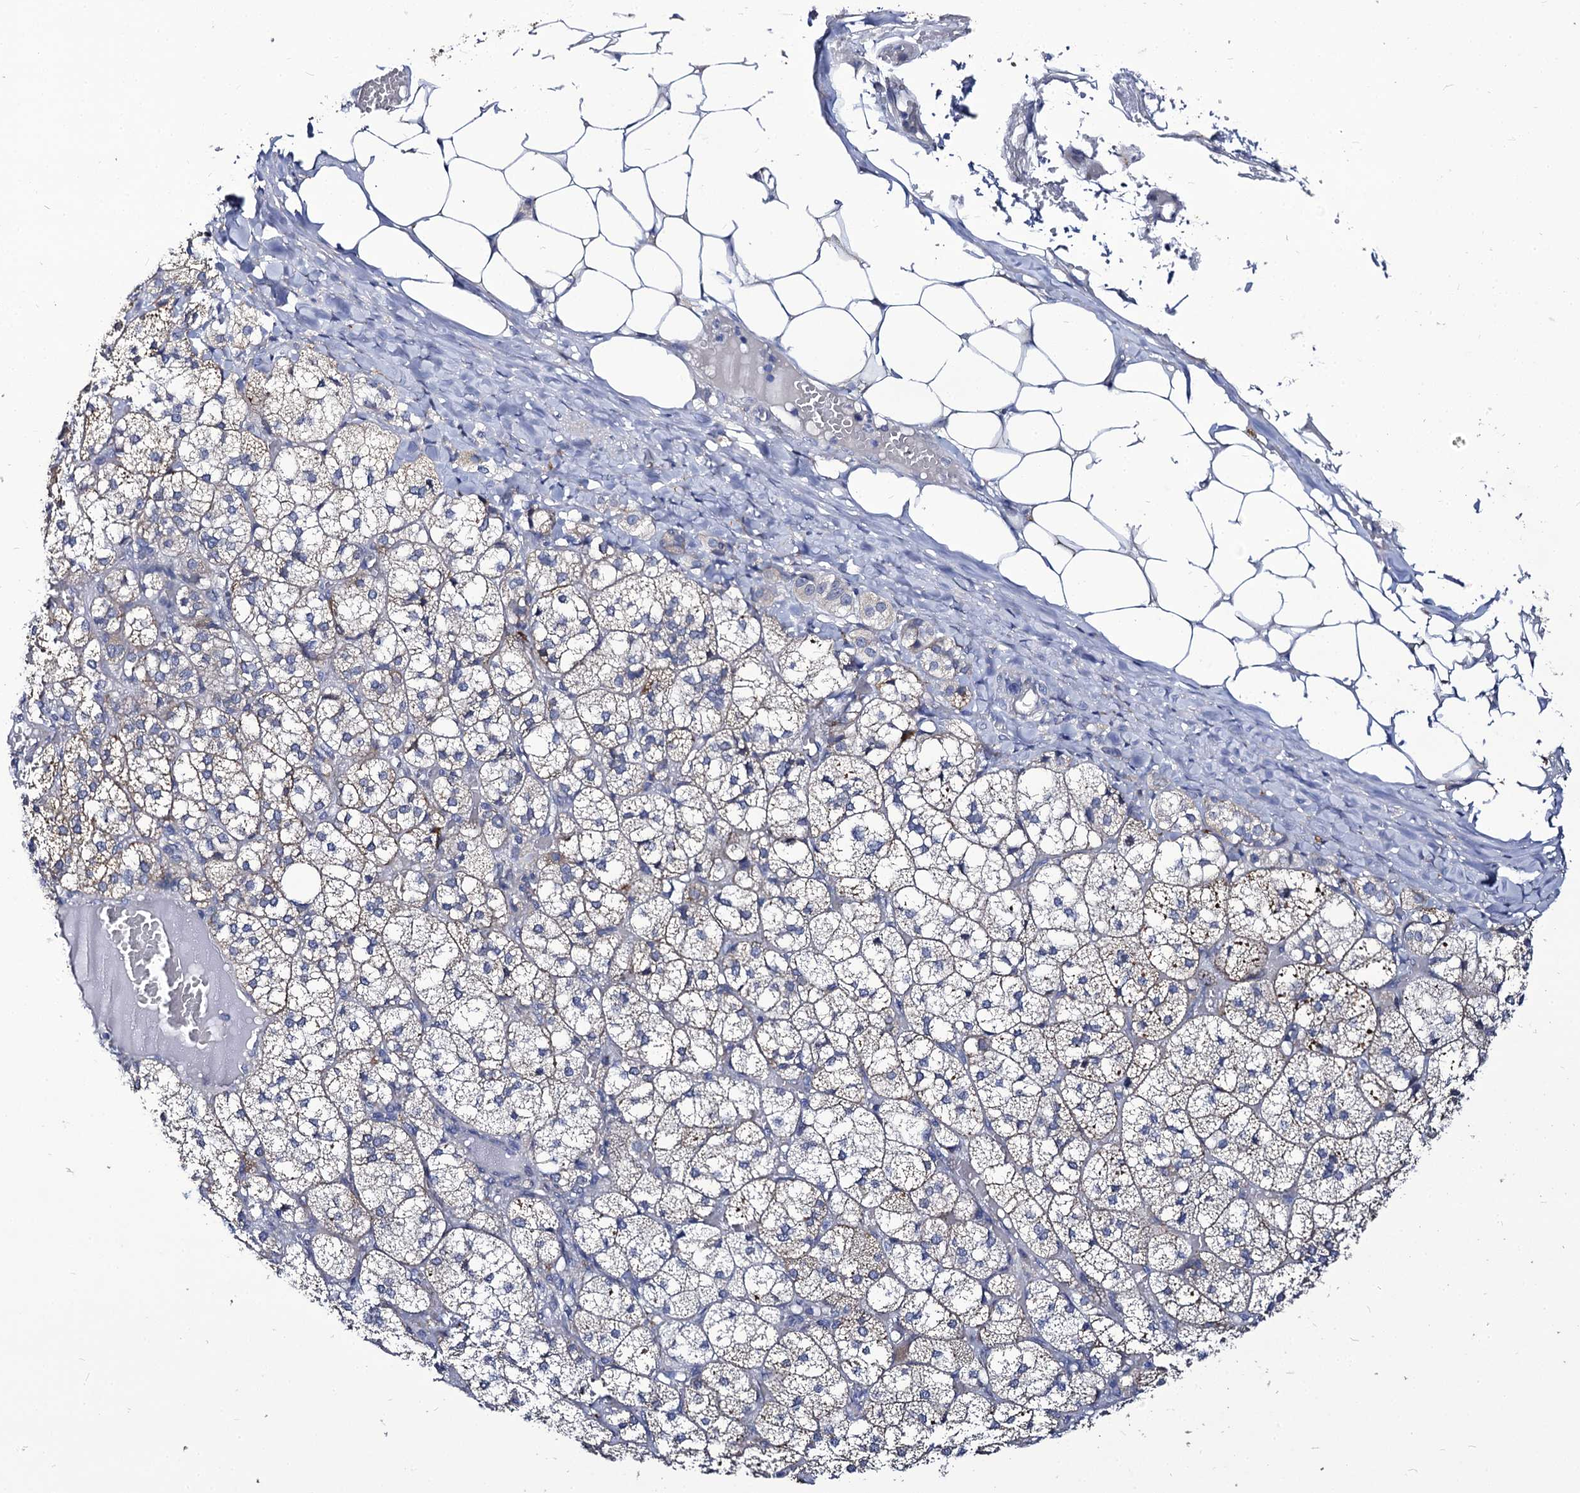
{"staining": {"intensity": "strong", "quantity": "25%-75%", "location": "cytoplasmic/membranous"}, "tissue": "adrenal gland", "cell_type": "Glandular cells", "image_type": "normal", "snomed": [{"axis": "morphology", "description": "Normal tissue, NOS"}, {"axis": "topography", "description": "Adrenal gland"}], "caption": "Adrenal gland stained with a brown dye shows strong cytoplasmic/membranous positive staining in about 25%-75% of glandular cells.", "gene": "PANX2", "patient": {"sex": "female", "age": 61}}